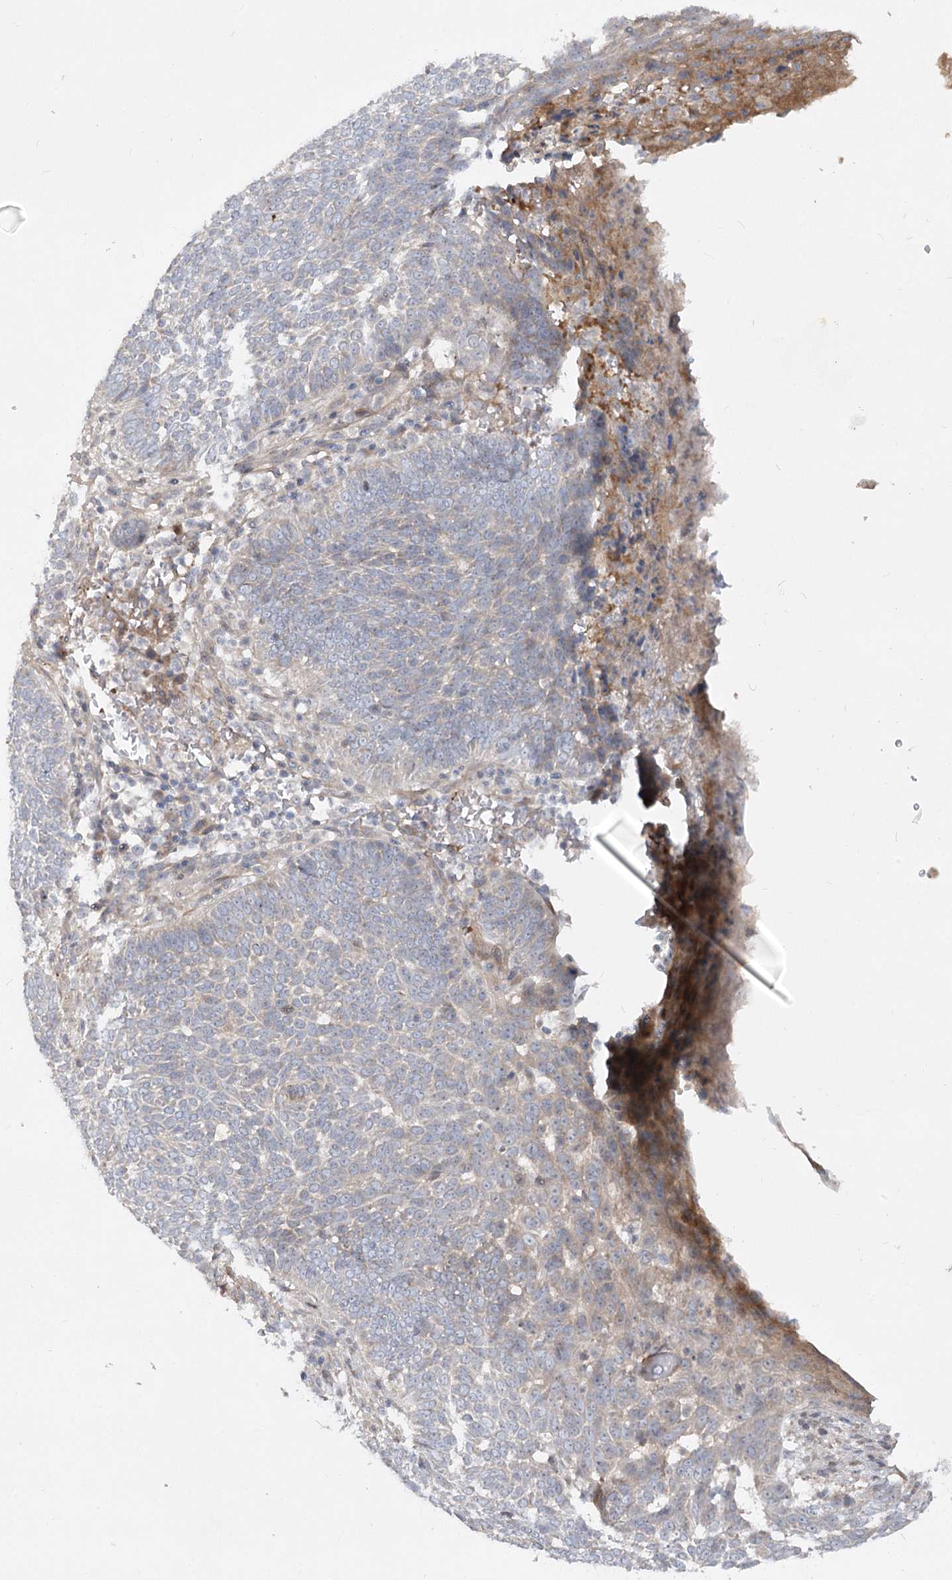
{"staining": {"intensity": "negative", "quantity": "none", "location": "none"}, "tissue": "skin cancer", "cell_type": "Tumor cells", "image_type": "cancer", "snomed": [{"axis": "morphology", "description": "Normal tissue, NOS"}, {"axis": "morphology", "description": "Basal cell carcinoma"}, {"axis": "topography", "description": "Skin"}], "caption": "Skin cancer was stained to show a protein in brown. There is no significant positivity in tumor cells.", "gene": "FGF19", "patient": {"sex": "male", "age": 64}}